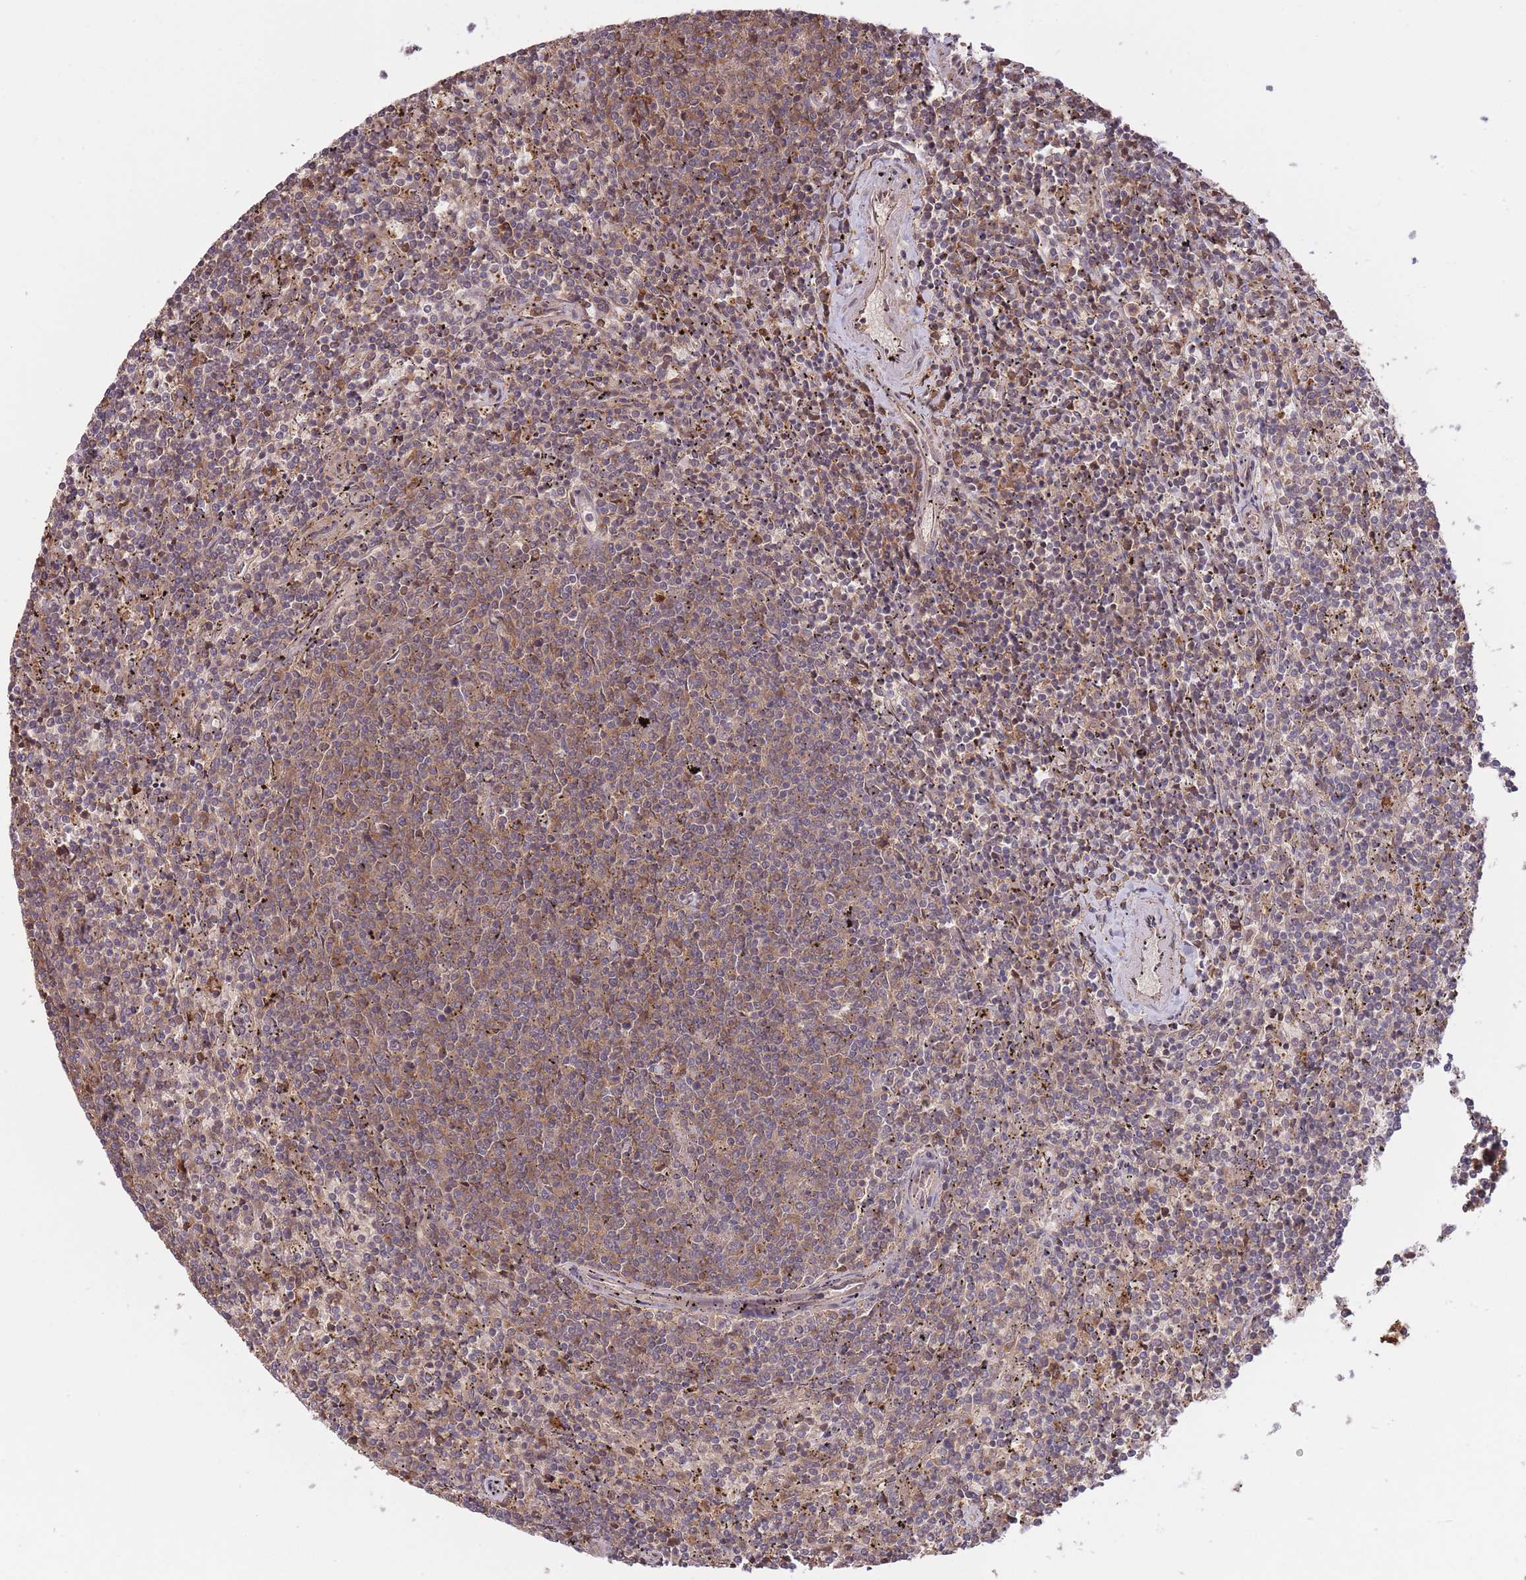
{"staining": {"intensity": "weak", "quantity": "25%-75%", "location": "cytoplasmic/membranous"}, "tissue": "lymphoma", "cell_type": "Tumor cells", "image_type": "cancer", "snomed": [{"axis": "morphology", "description": "Malignant lymphoma, non-Hodgkin's type, Low grade"}, {"axis": "topography", "description": "Spleen"}], "caption": "High-magnification brightfield microscopy of lymphoma stained with DAB (3,3'-diaminobenzidine) (brown) and counterstained with hematoxylin (blue). tumor cells exhibit weak cytoplasmic/membranous staining is present in about25%-75% of cells.", "gene": "ZNF304", "patient": {"sex": "female", "age": 50}}